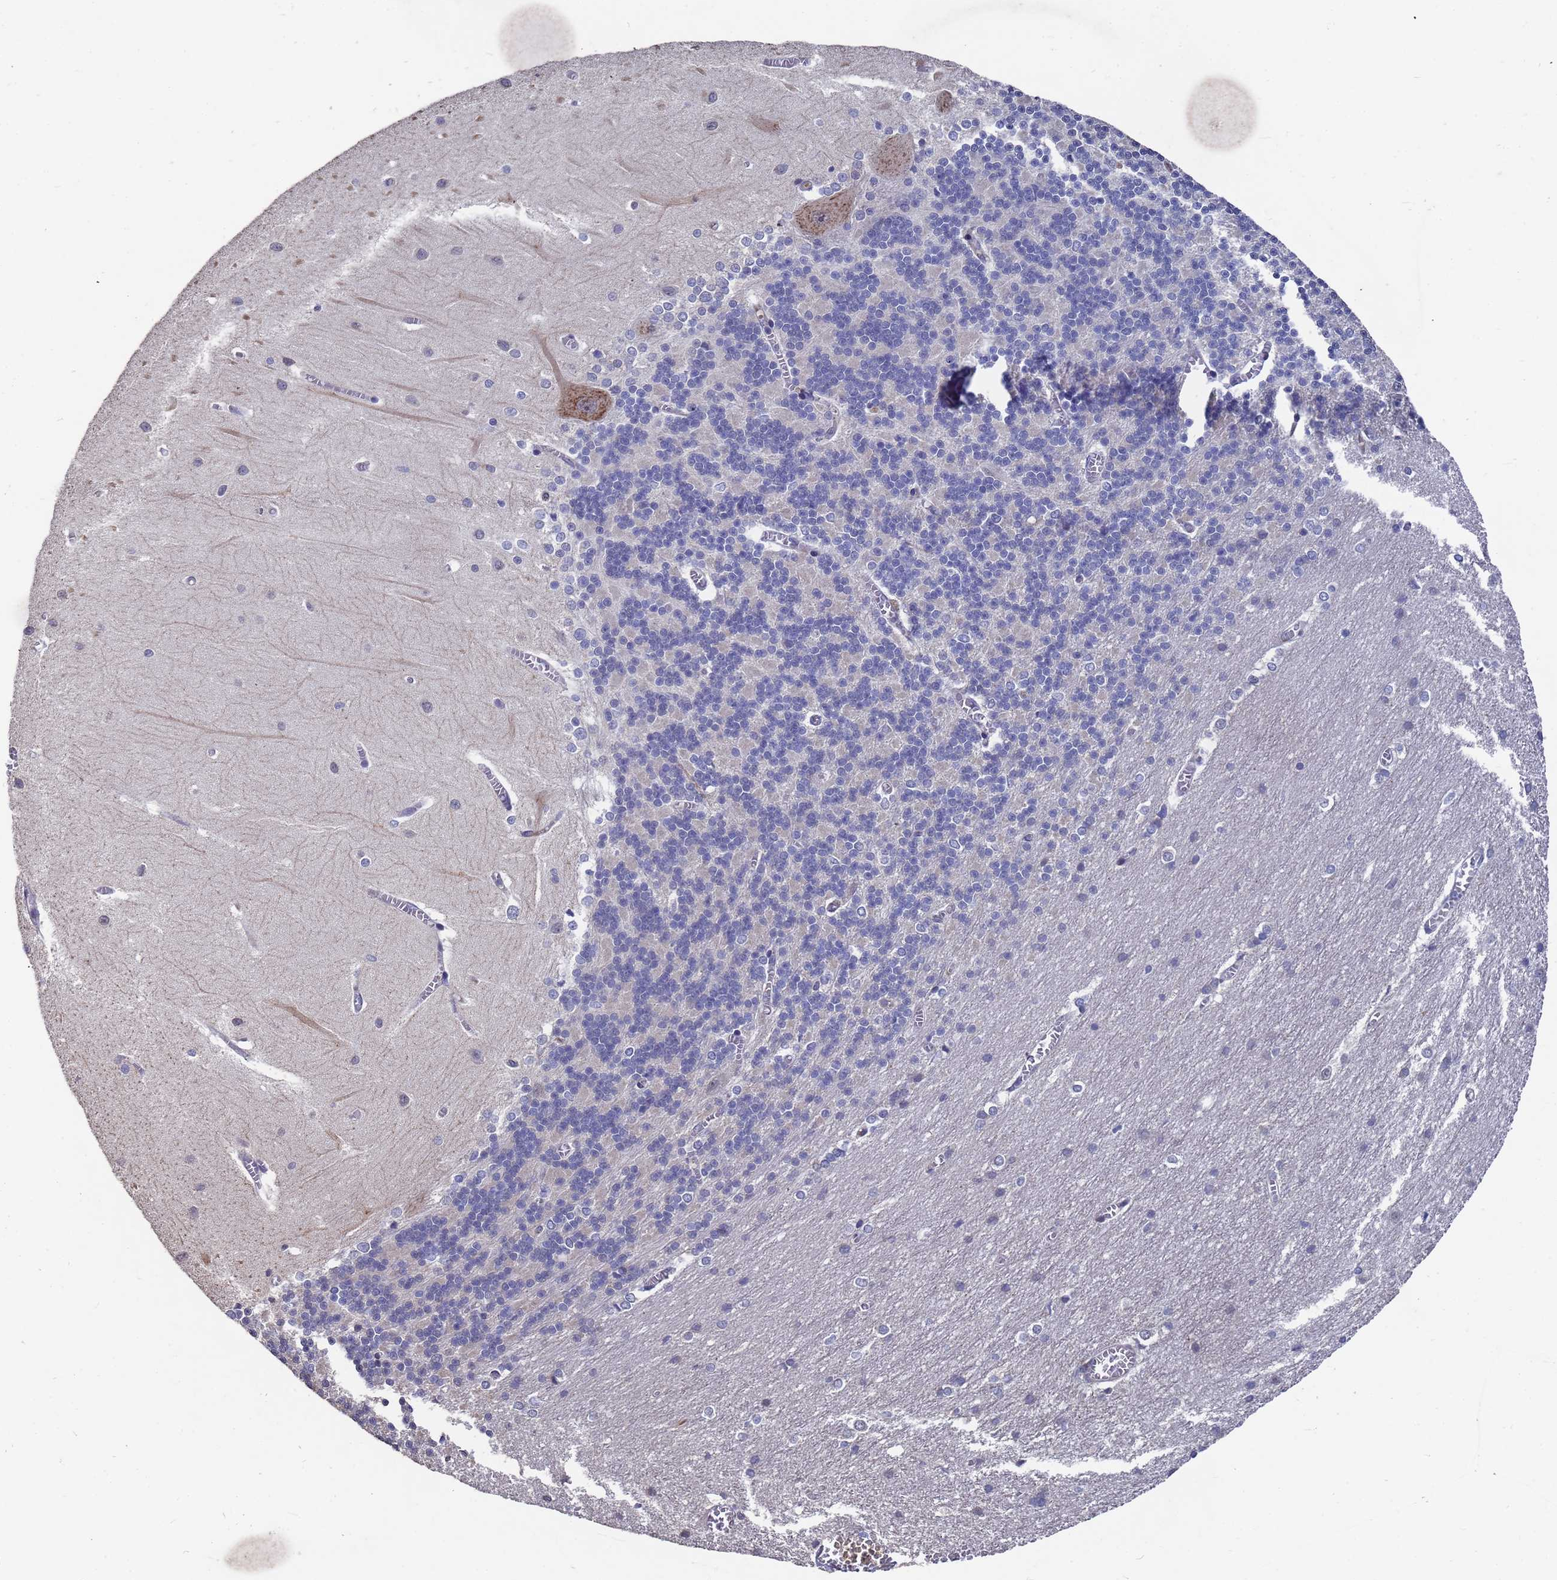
{"staining": {"intensity": "negative", "quantity": "none", "location": "none"}, "tissue": "cerebellum", "cell_type": "Cells in granular layer", "image_type": "normal", "snomed": [{"axis": "morphology", "description": "Normal tissue, NOS"}, {"axis": "topography", "description": "Cerebellum"}], "caption": "Image shows no significant protein staining in cells in granular layer of normal cerebellum.", "gene": "CFAP119", "patient": {"sex": "male", "age": 37}}